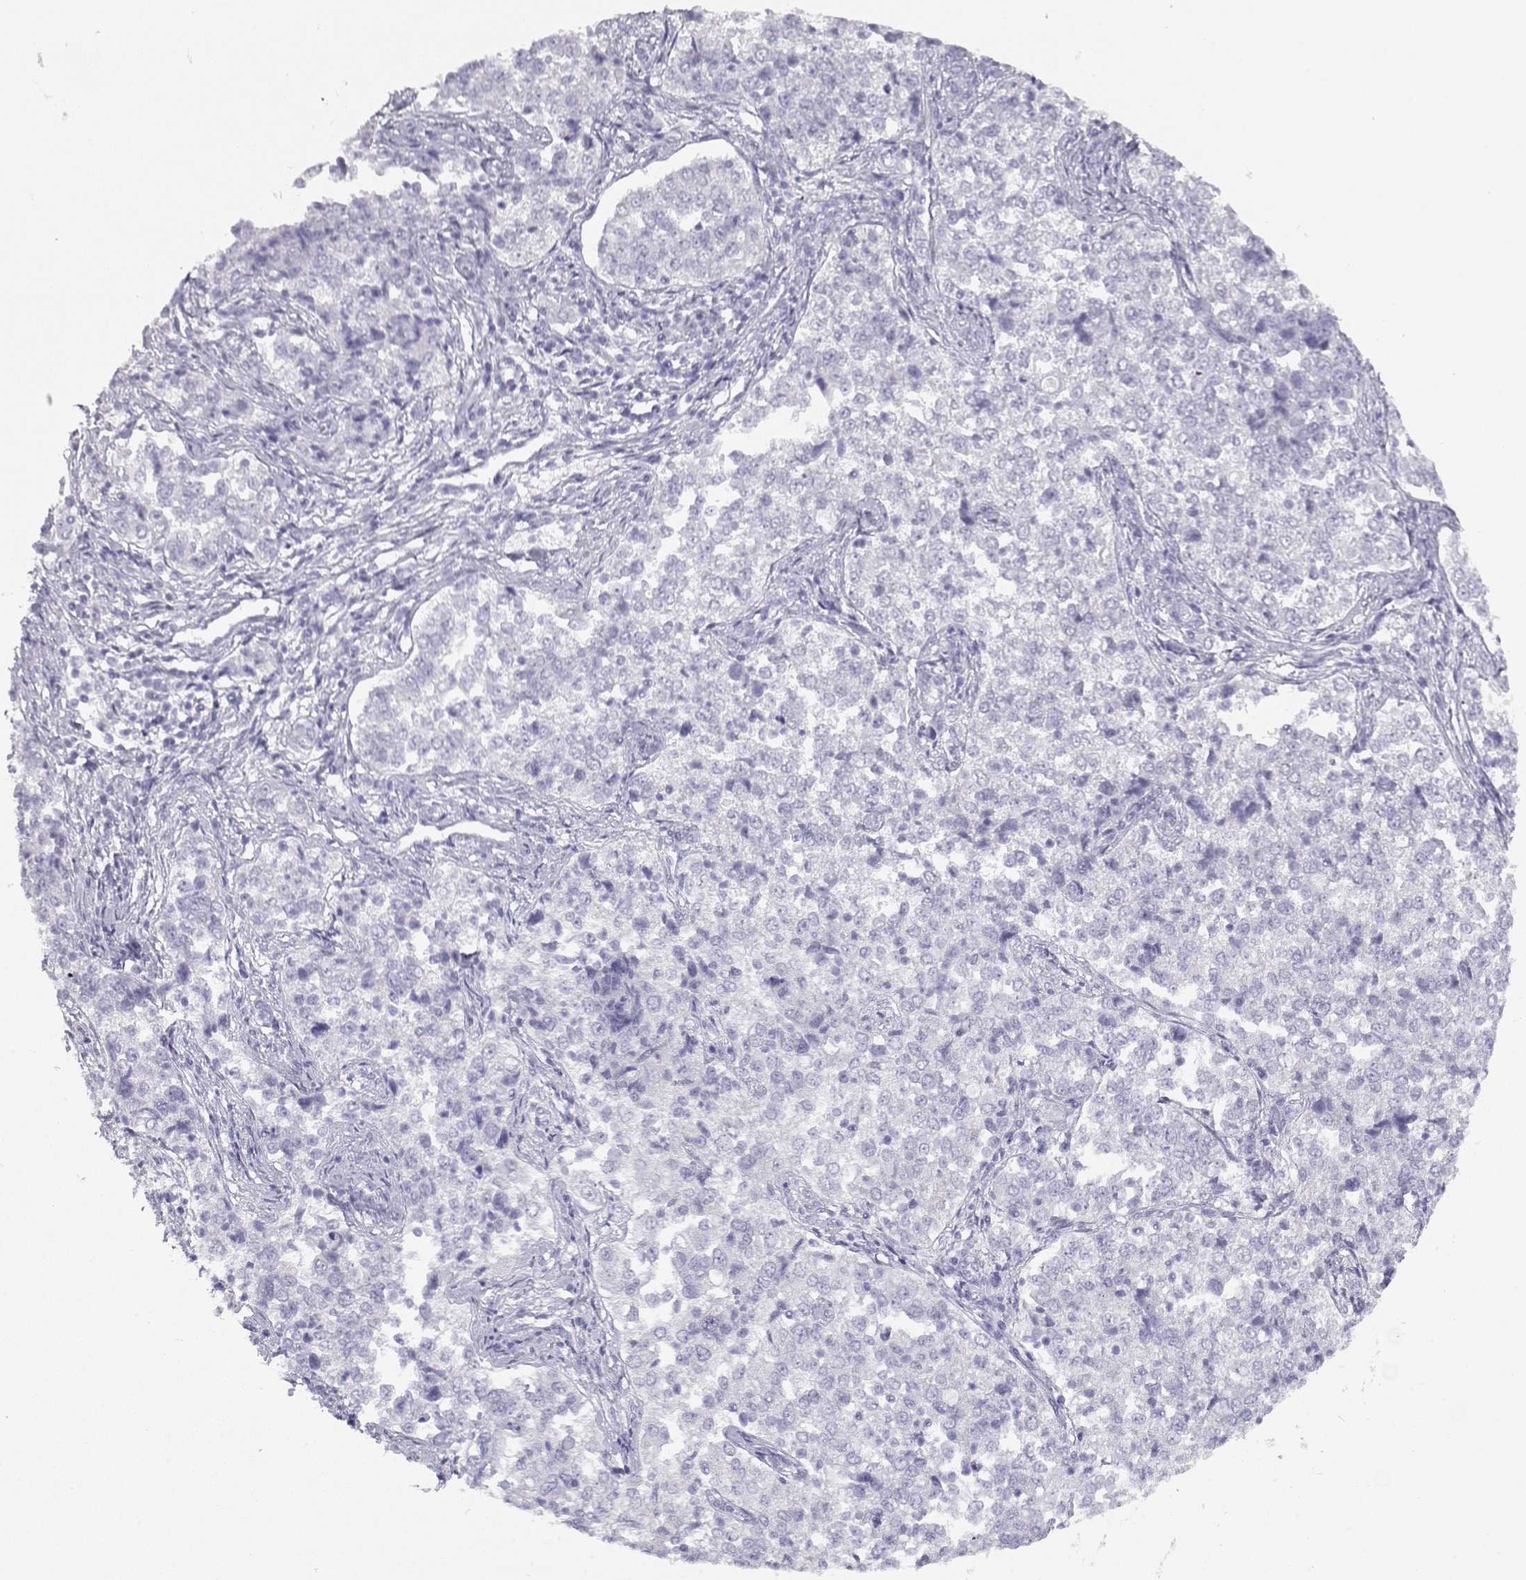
{"staining": {"intensity": "negative", "quantity": "none", "location": "none"}, "tissue": "endometrial cancer", "cell_type": "Tumor cells", "image_type": "cancer", "snomed": [{"axis": "morphology", "description": "Adenocarcinoma, NOS"}, {"axis": "topography", "description": "Endometrium"}], "caption": "IHC of adenocarcinoma (endometrial) demonstrates no staining in tumor cells. Nuclei are stained in blue.", "gene": "TKTL1", "patient": {"sex": "female", "age": 43}}